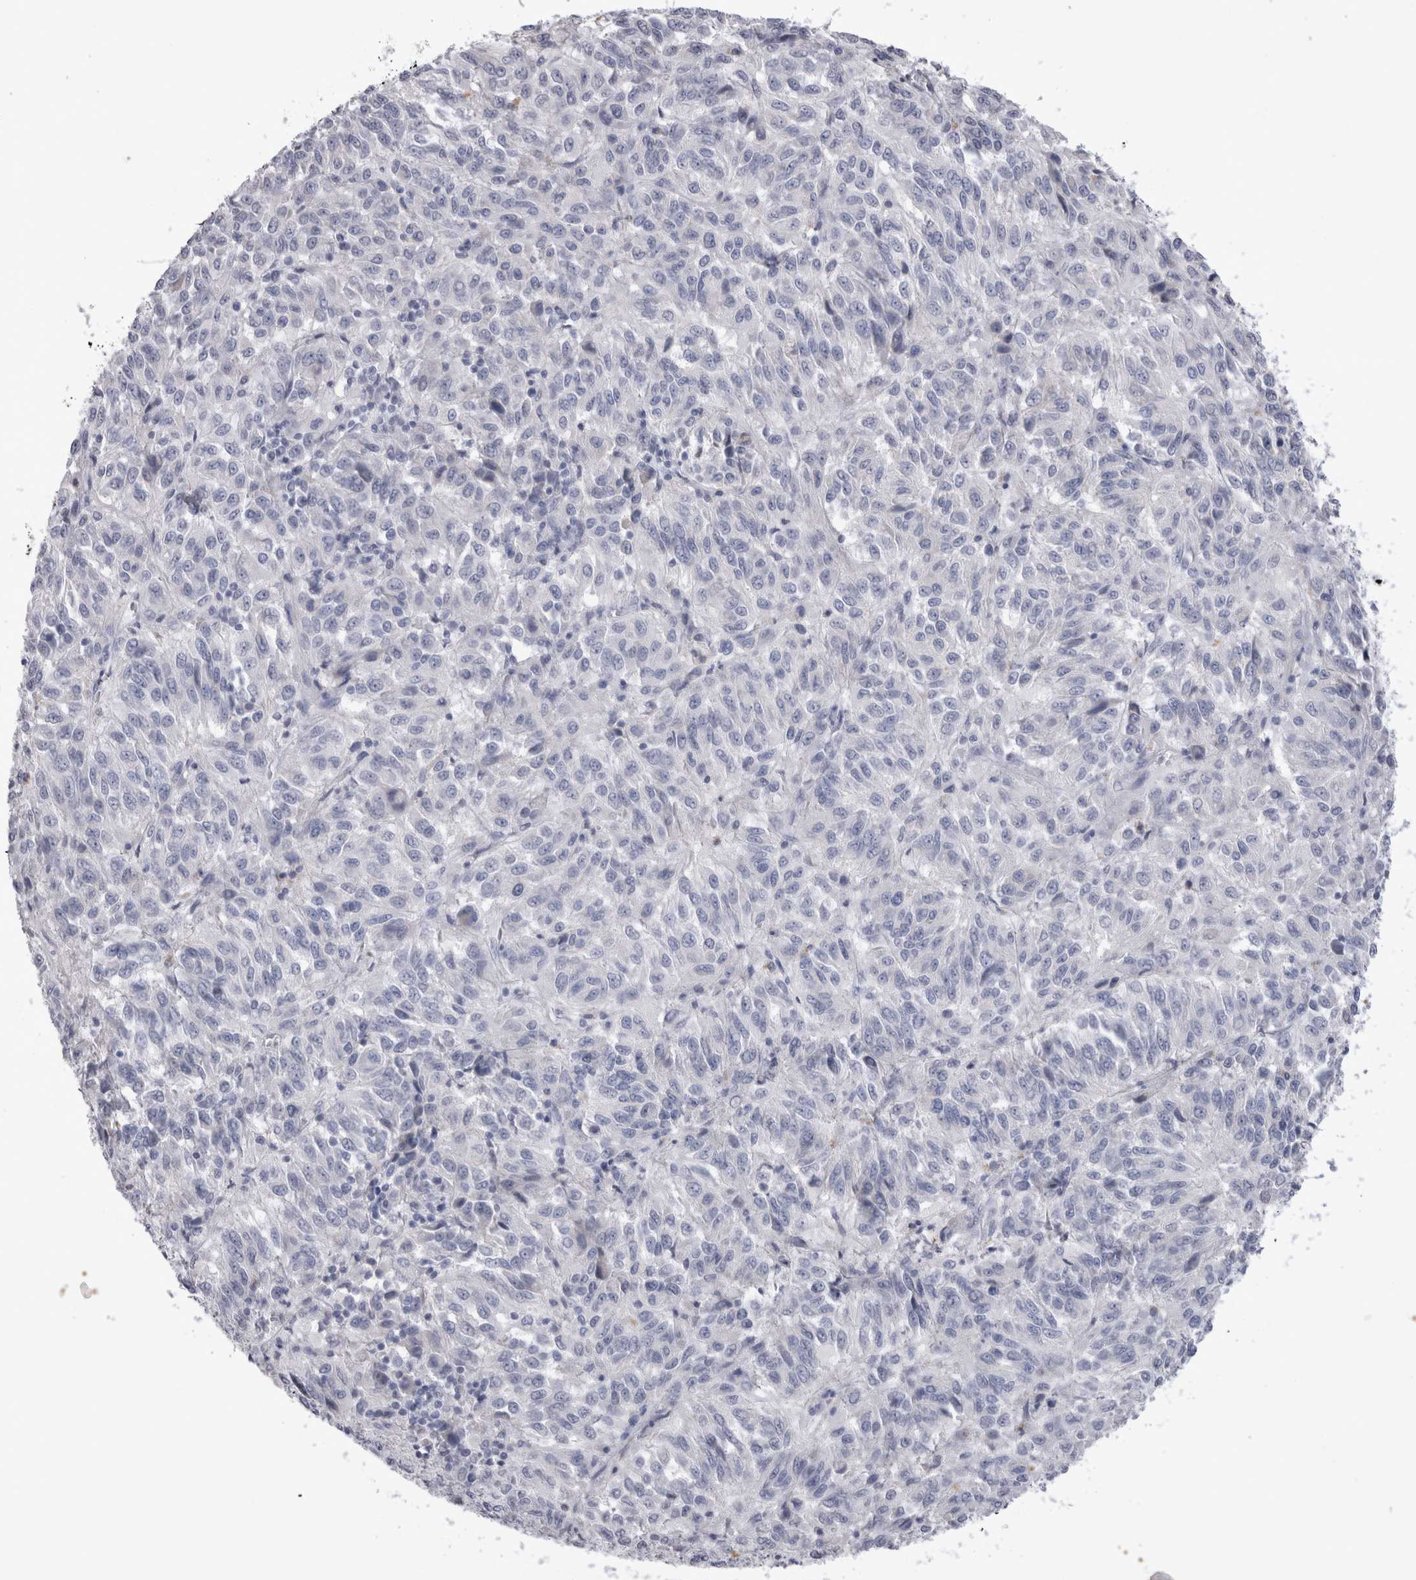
{"staining": {"intensity": "negative", "quantity": "none", "location": "none"}, "tissue": "melanoma", "cell_type": "Tumor cells", "image_type": "cancer", "snomed": [{"axis": "morphology", "description": "Malignant melanoma, Metastatic site"}, {"axis": "topography", "description": "Lung"}], "caption": "This is a photomicrograph of immunohistochemistry (IHC) staining of malignant melanoma (metastatic site), which shows no staining in tumor cells. (DAB IHC, high magnification).", "gene": "ADAM2", "patient": {"sex": "male", "age": 64}}